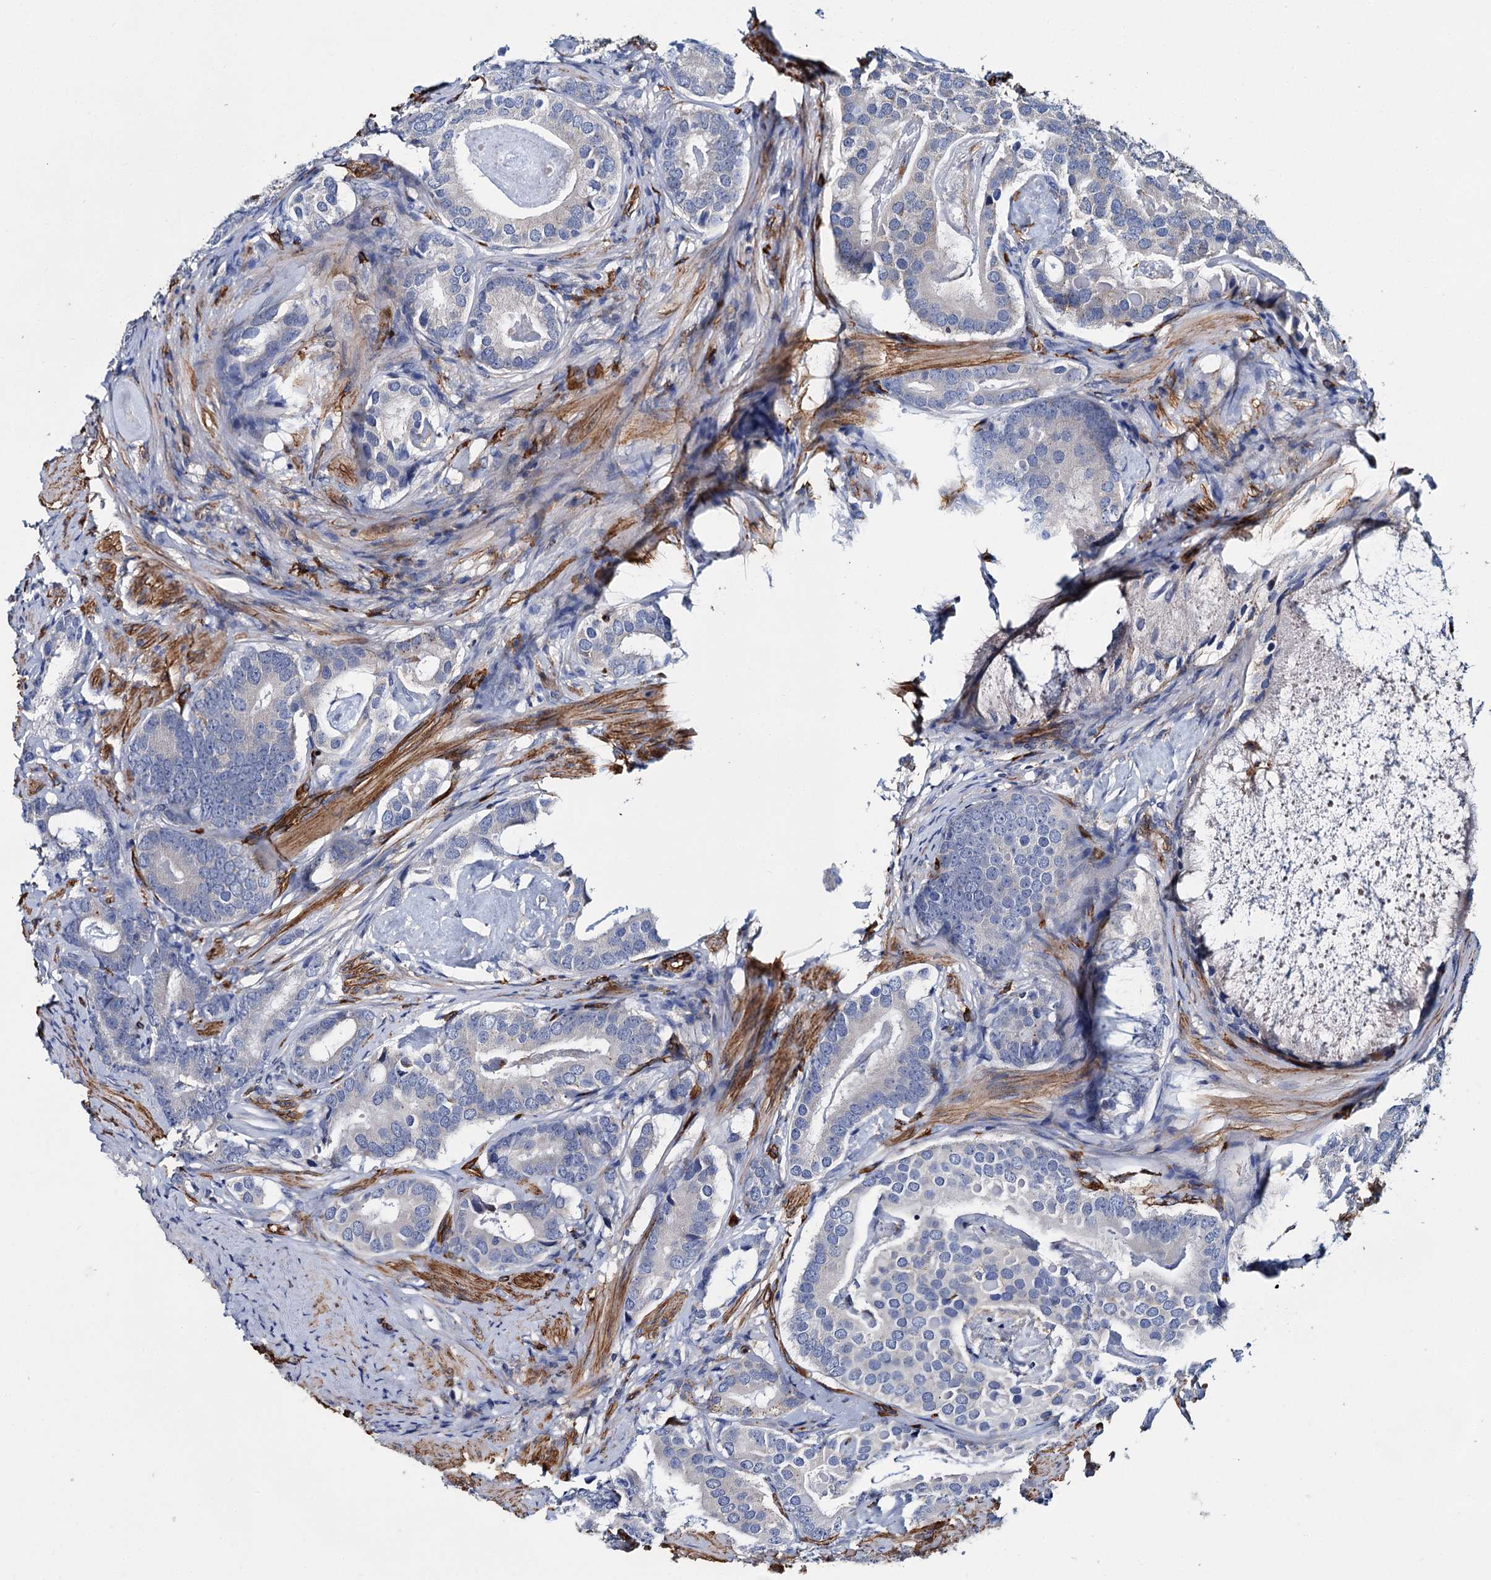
{"staining": {"intensity": "negative", "quantity": "none", "location": "none"}, "tissue": "prostate cancer", "cell_type": "Tumor cells", "image_type": "cancer", "snomed": [{"axis": "morphology", "description": "Adenocarcinoma, Low grade"}, {"axis": "topography", "description": "Prostate"}], "caption": "IHC micrograph of prostate adenocarcinoma (low-grade) stained for a protein (brown), which exhibits no expression in tumor cells.", "gene": "CACNA1C", "patient": {"sex": "male", "age": 71}}